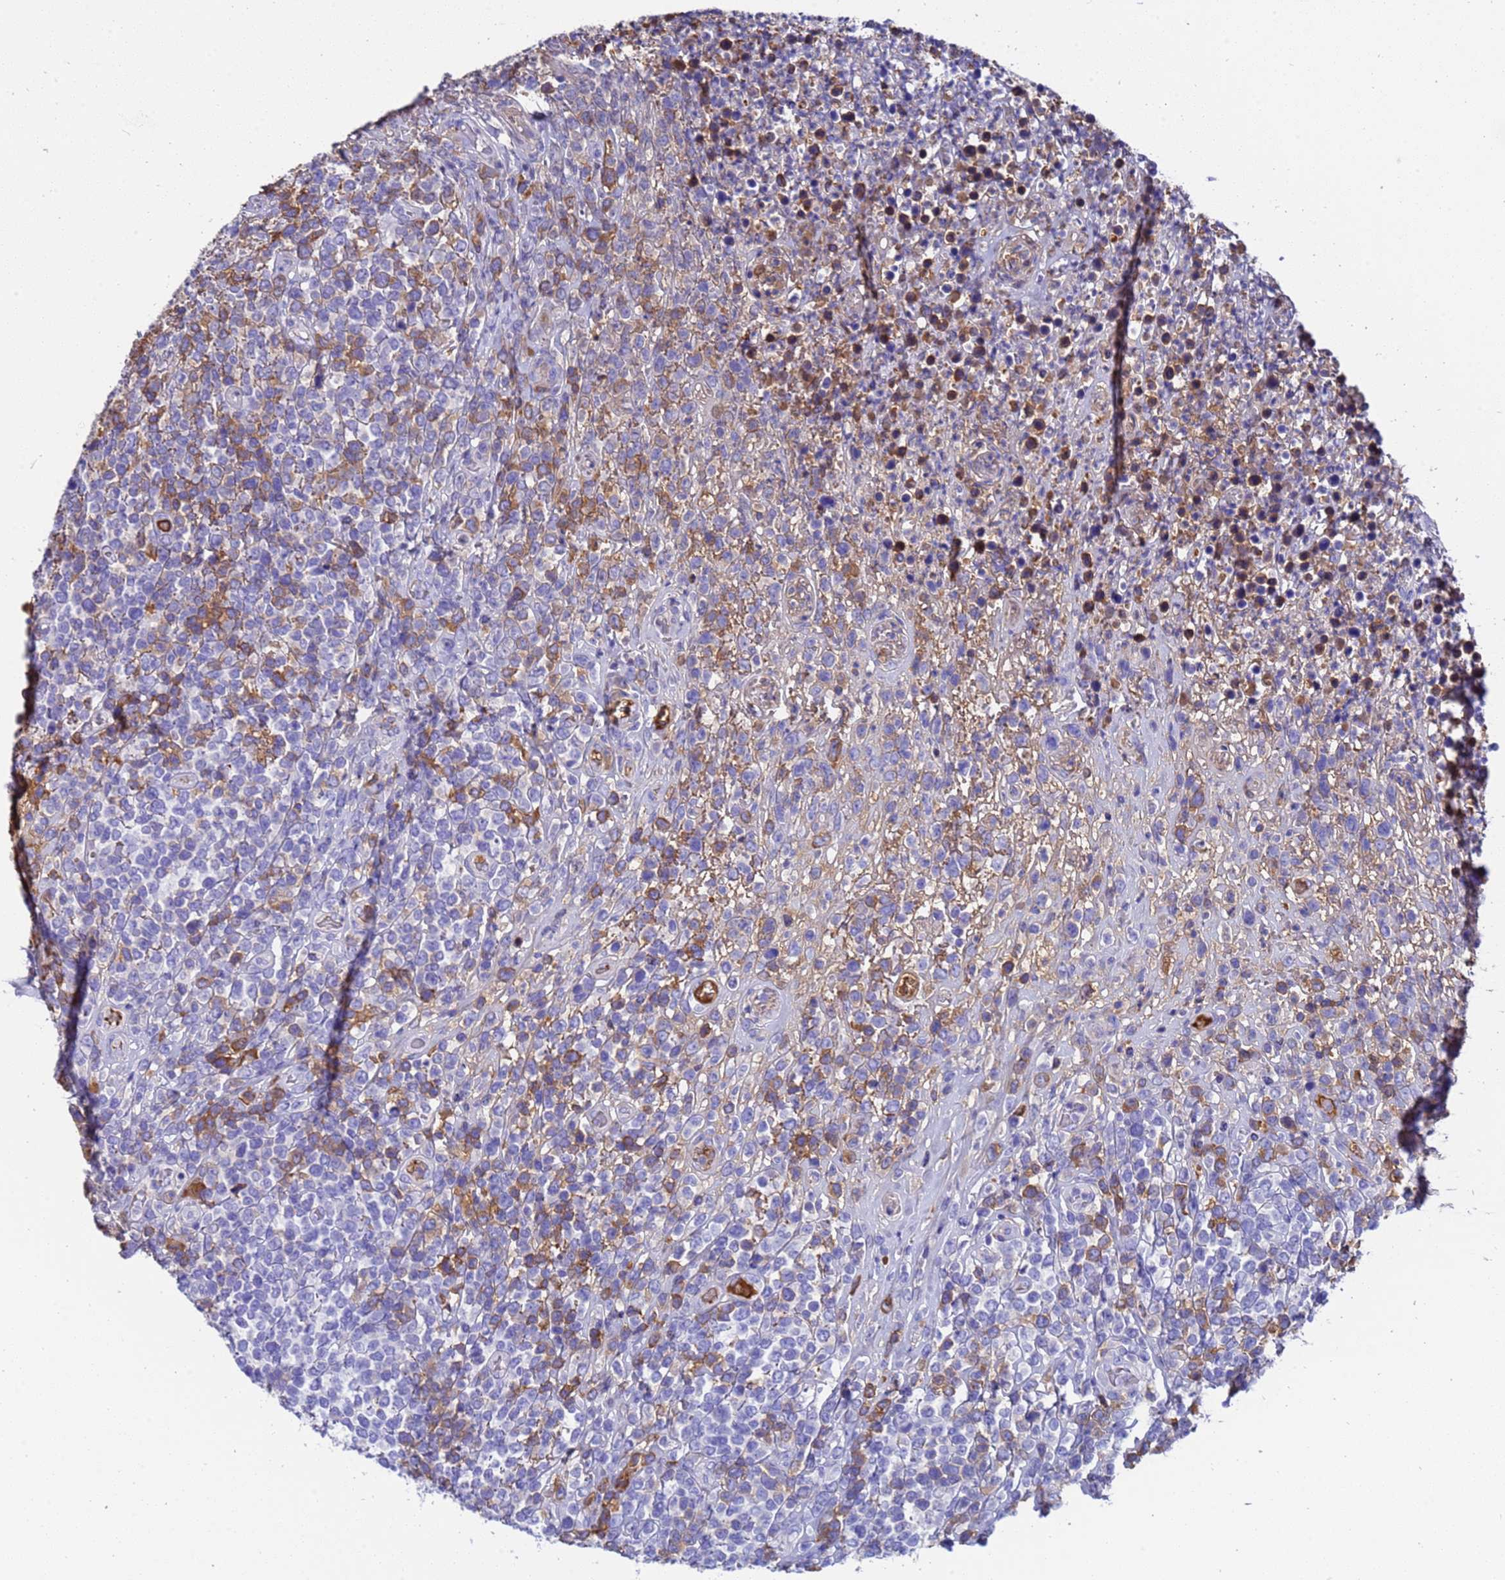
{"staining": {"intensity": "moderate", "quantity": "<25%", "location": "cytoplasmic/membranous"}, "tissue": "lymphoma", "cell_type": "Tumor cells", "image_type": "cancer", "snomed": [{"axis": "morphology", "description": "Malignant lymphoma, non-Hodgkin's type, High grade"}, {"axis": "topography", "description": "Soft tissue"}], "caption": "High-grade malignant lymphoma, non-Hodgkin's type stained with a protein marker demonstrates moderate staining in tumor cells.", "gene": "H1-7", "patient": {"sex": "female", "age": 56}}